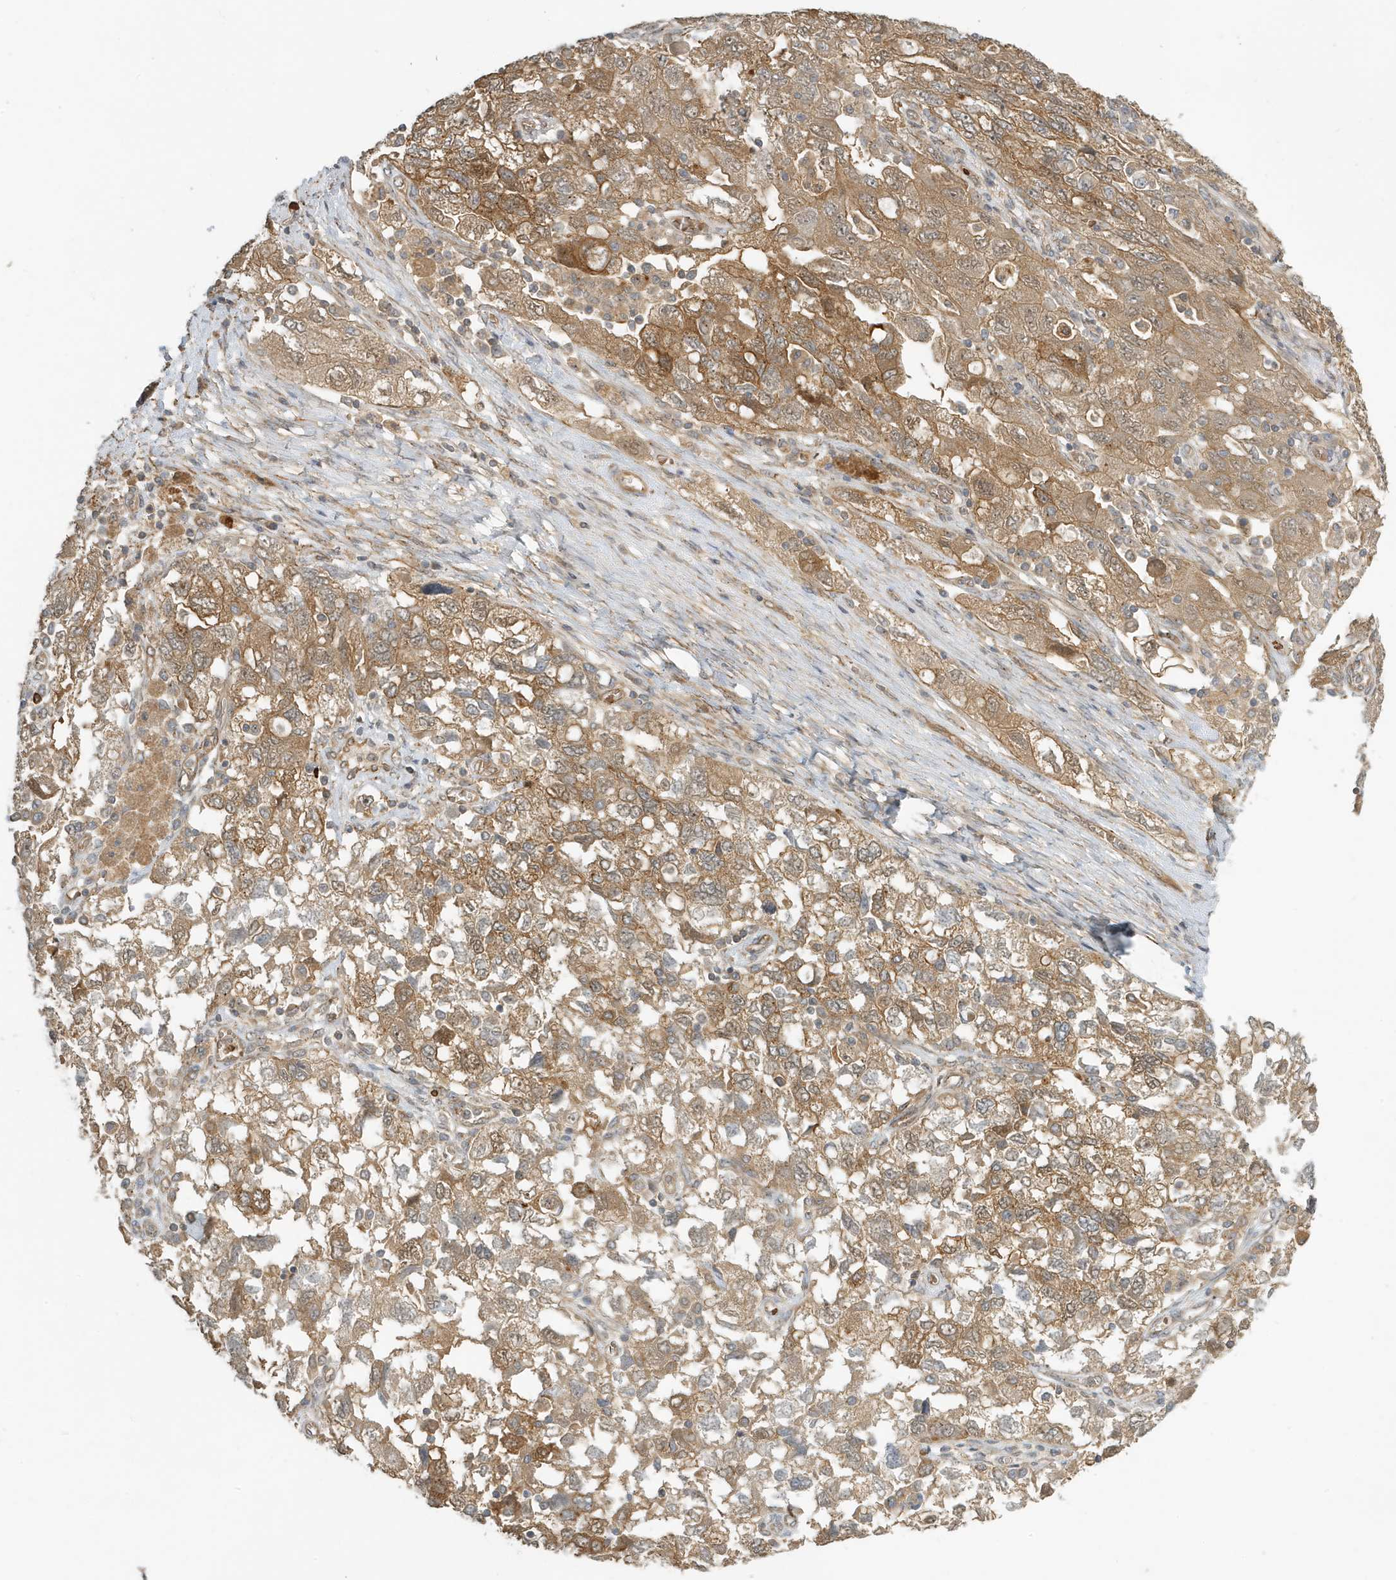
{"staining": {"intensity": "moderate", "quantity": ">75%", "location": "cytoplasmic/membranous"}, "tissue": "ovarian cancer", "cell_type": "Tumor cells", "image_type": "cancer", "snomed": [{"axis": "morphology", "description": "Carcinoma, NOS"}, {"axis": "morphology", "description": "Cystadenocarcinoma, serous, NOS"}, {"axis": "topography", "description": "Ovary"}], "caption": "Carcinoma (ovarian) stained for a protein (brown) reveals moderate cytoplasmic/membranous positive expression in approximately >75% of tumor cells.", "gene": "FYCO1", "patient": {"sex": "female", "age": 69}}